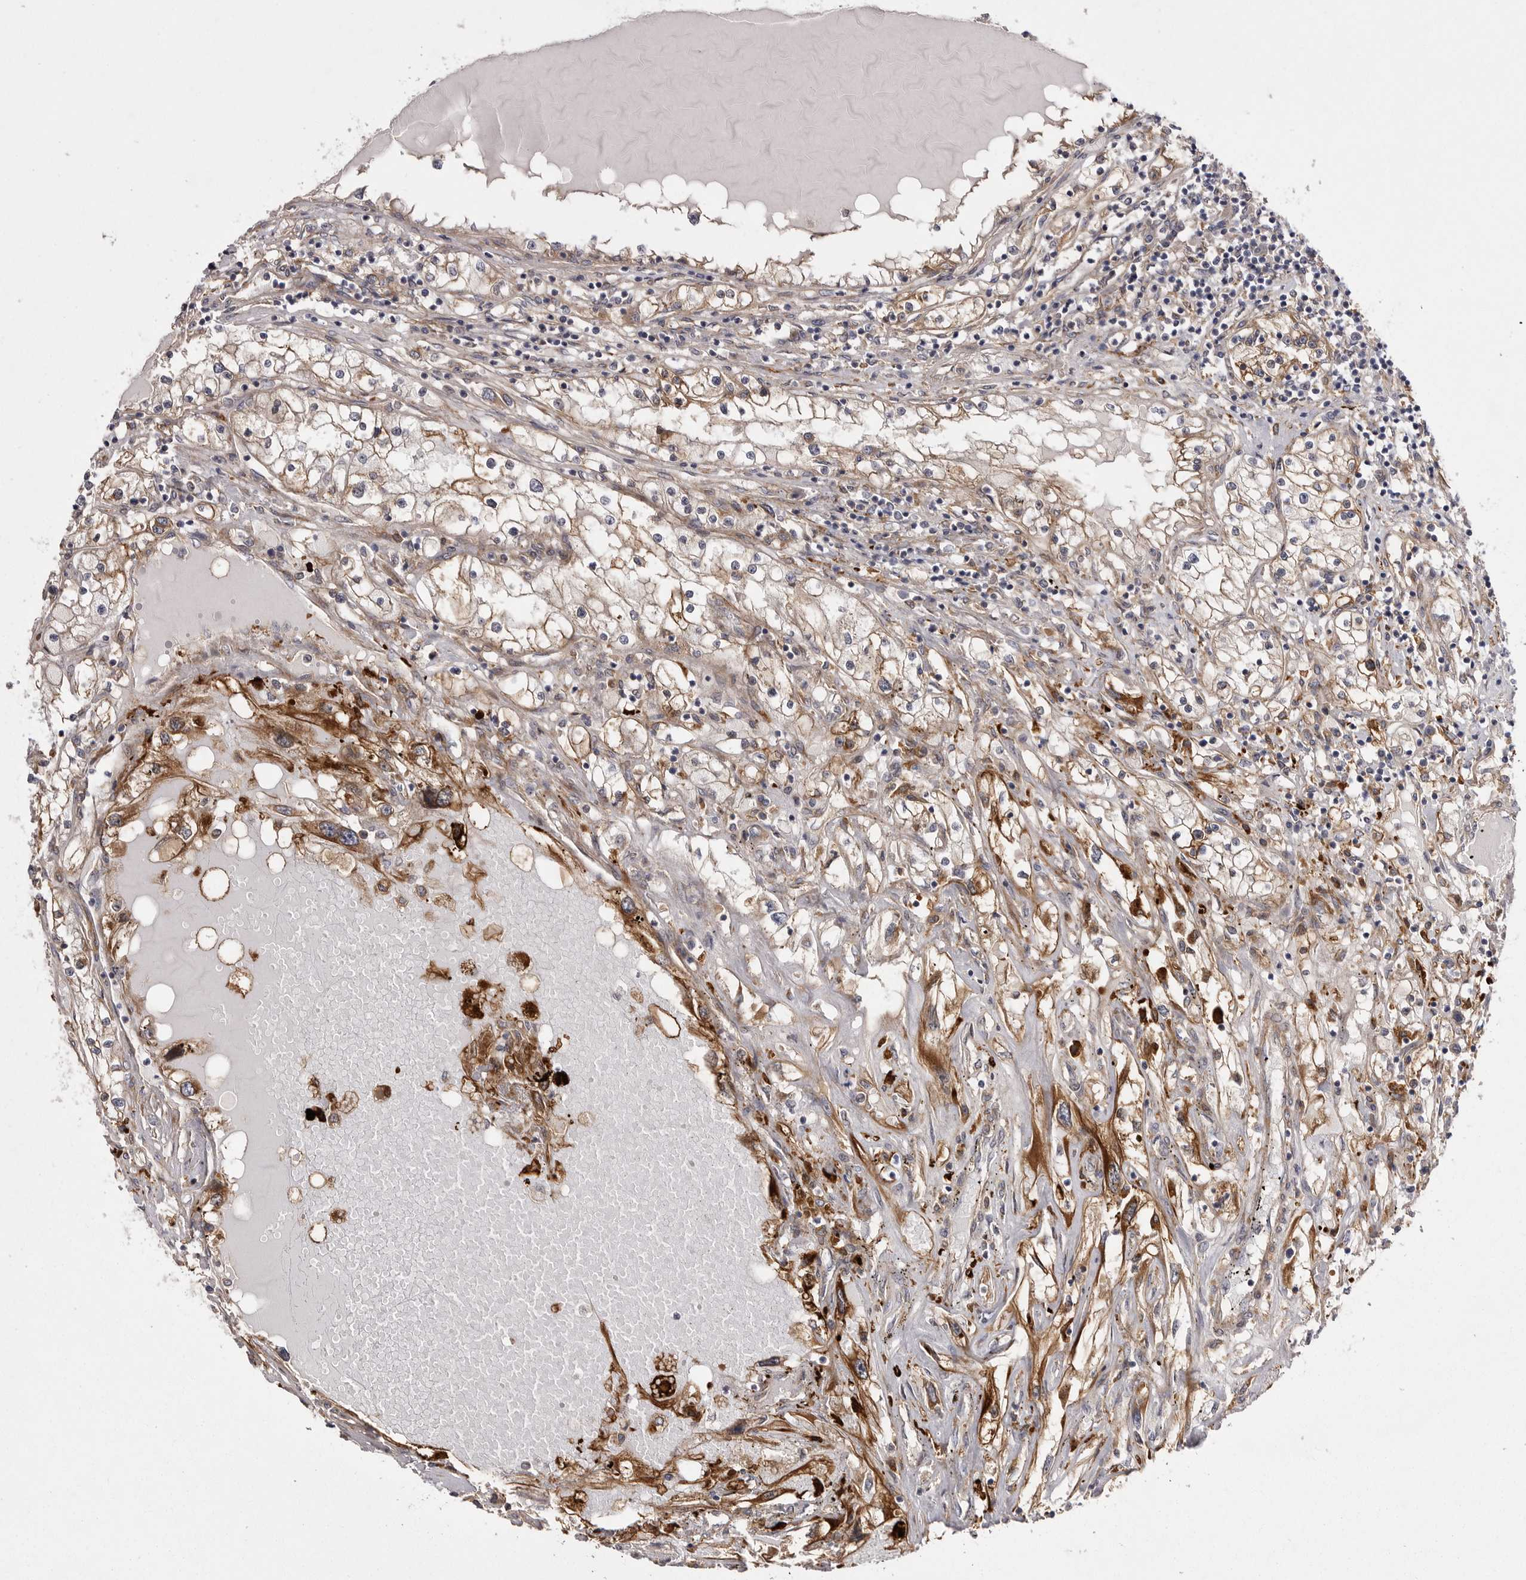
{"staining": {"intensity": "moderate", "quantity": "25%-75%", "location": "cytoplasmic/membranous"}, "tissue": "renal cancer", "cell_type": "Tumor cells", "image_type": "cancer", "snomed": [{"axis": "morphology", "description": "Adenocarcinoma, NOS"}, {"axis": "topography", "description": "Kidney"}], "caption": "Moderate cytoplasmic/membranous positivity is identified in about 25%-75% of tumor cells in renal cancer. Nuclei are stained in blue.", "gene": "OSBPL9", "patient": {"sex": "male", "age": 68}}